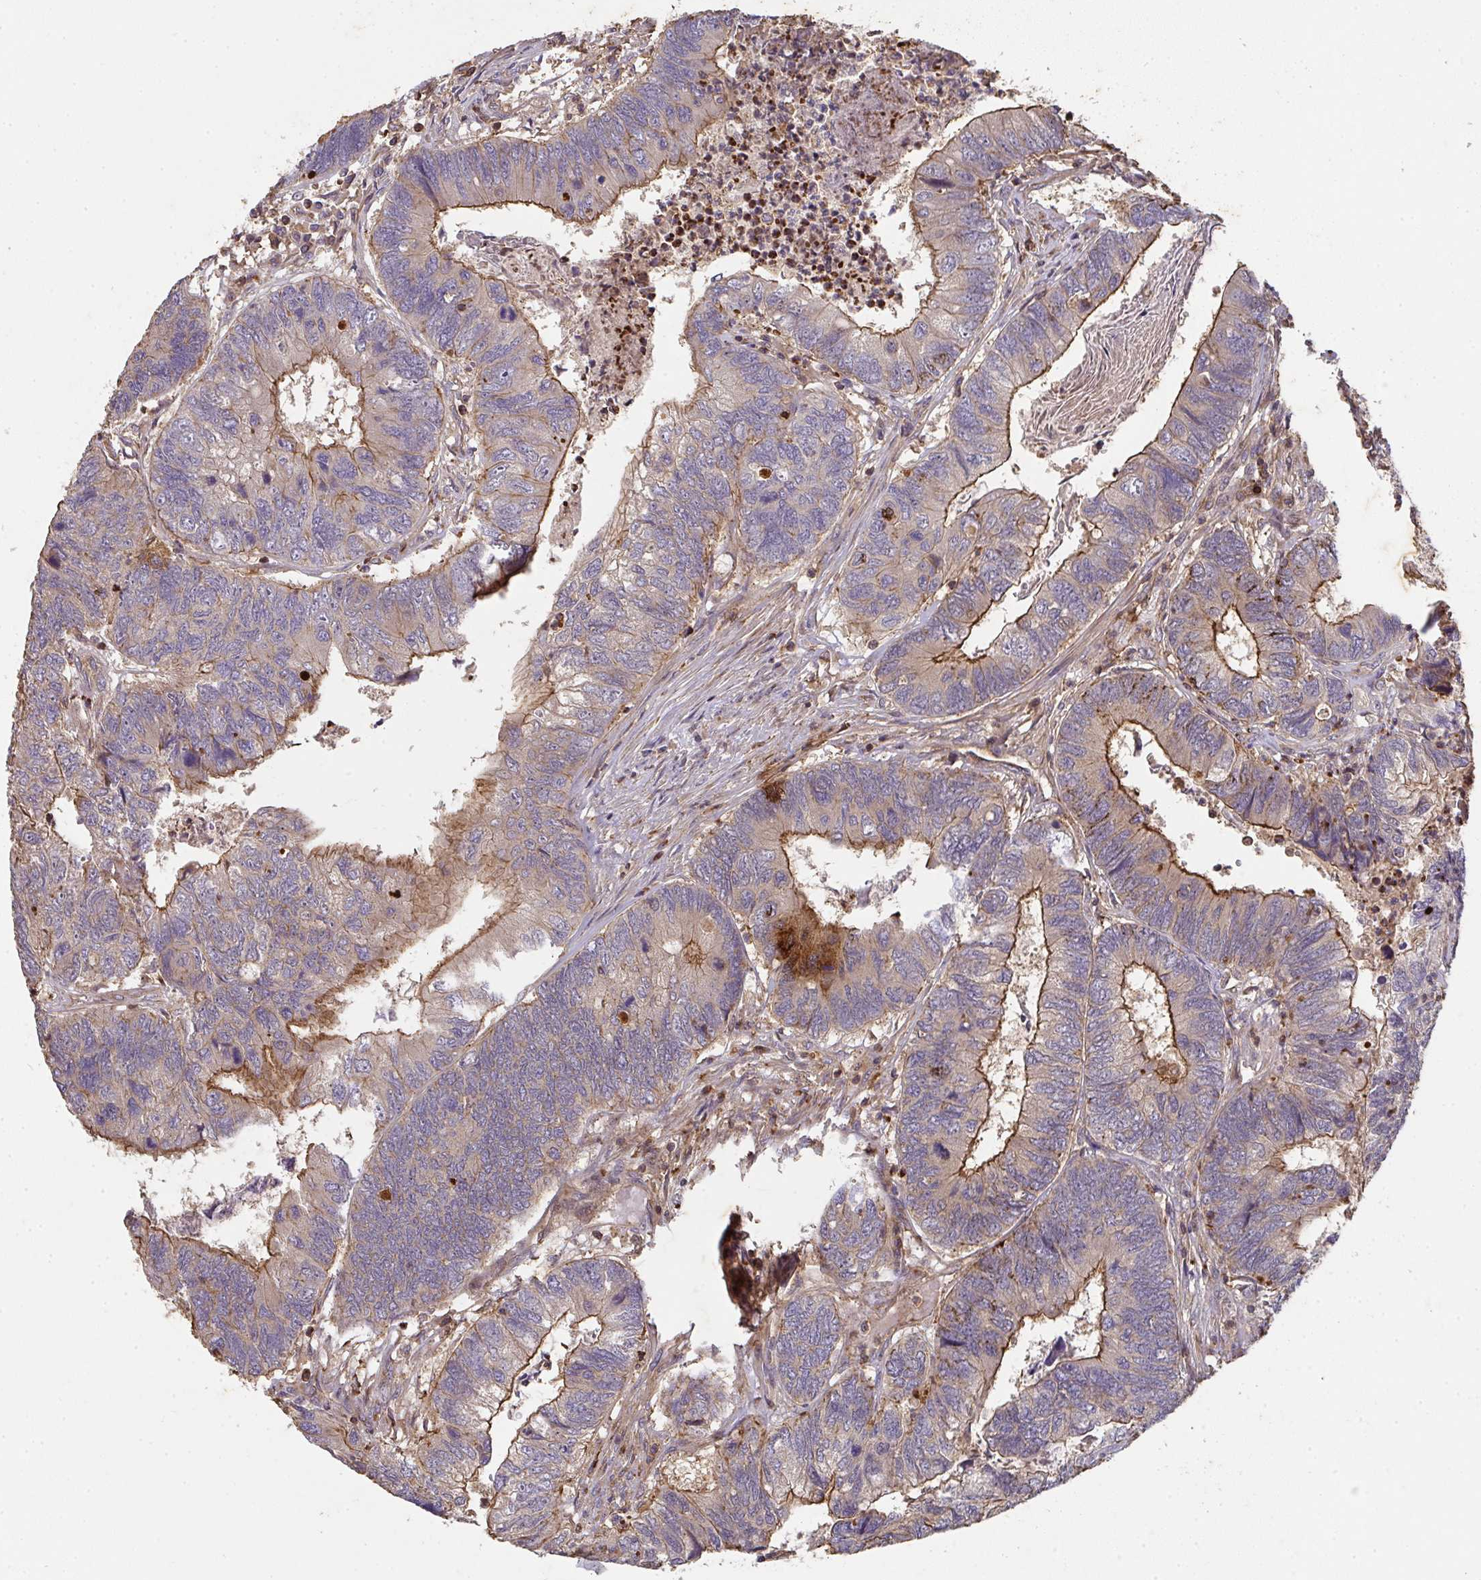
{"staining": {"intensity": "moderate", "quantity": ">75%", "location": "cytoplasmic/membranous"}, "tissue": "colorectal cancer", "cell_type": "Tumor cells", "image_type": "cancer", "snomed": [{"axis": "morphology", "description": "Adenocarcinoma, NOS"}, {"axis": "topography", "description": "Colon"}], "caption": "An image of colorectal cancer stained for a protein displays moderate cytoplasmic/membranous brown staining in tumor cells.", "gene": "TNMD", "patient": {"sex": "female", "age": 67}}